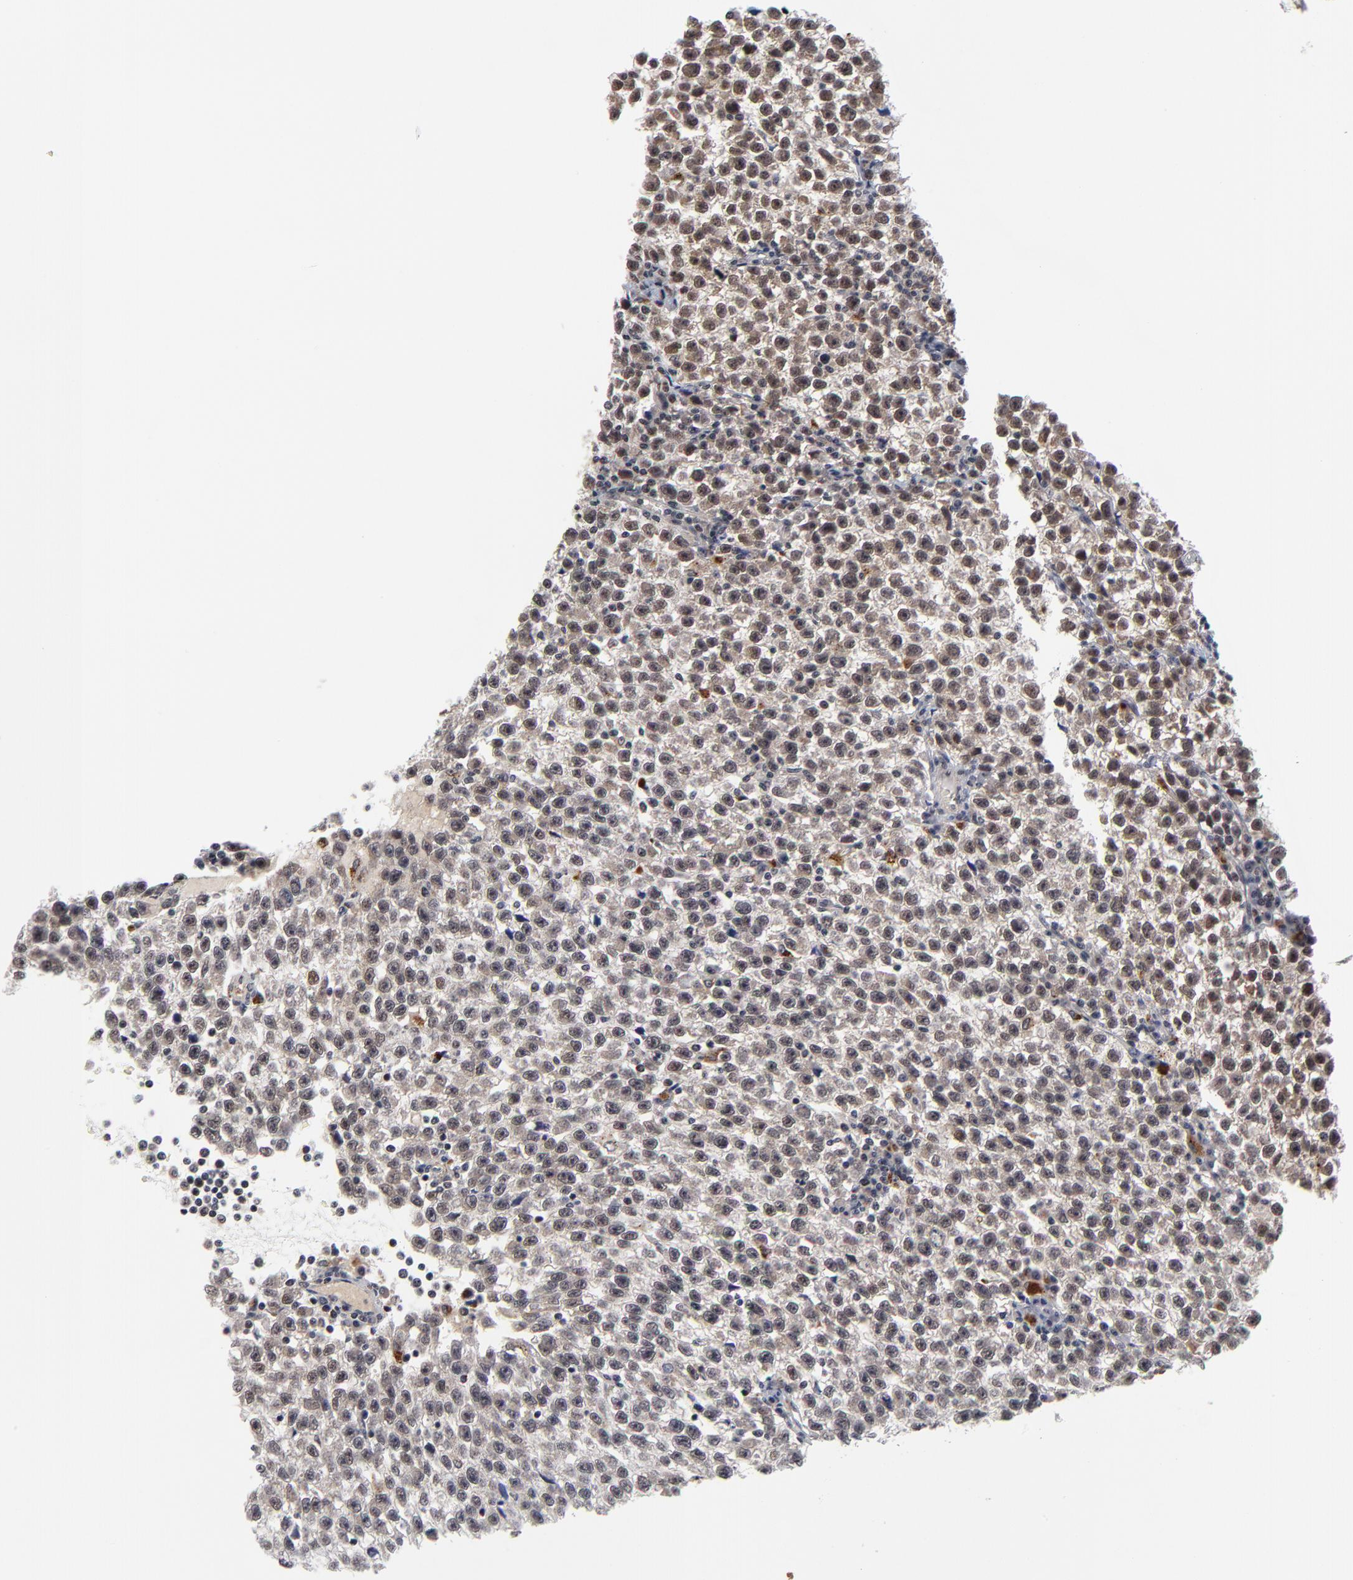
{"staining": {"intensity": "weak", "quantity": "25%-75%", "location": "nuclear"}, "tissue": "testis cancer", "cell_type": "Tumor cells", "image_type": "cancer", "snomed": [{"axis": "morphology", "description": "Seminoma, NOS"}, {"axis": "topography", "description": "Testis"}], "caption": "Testis cancer was stained to show a protein in brown. There is low levels of weak nuclear positivity in about 25%-75% of tumor cells.", "gene": "ZNF419", "patient": {"sex": "male", "age": 35}}